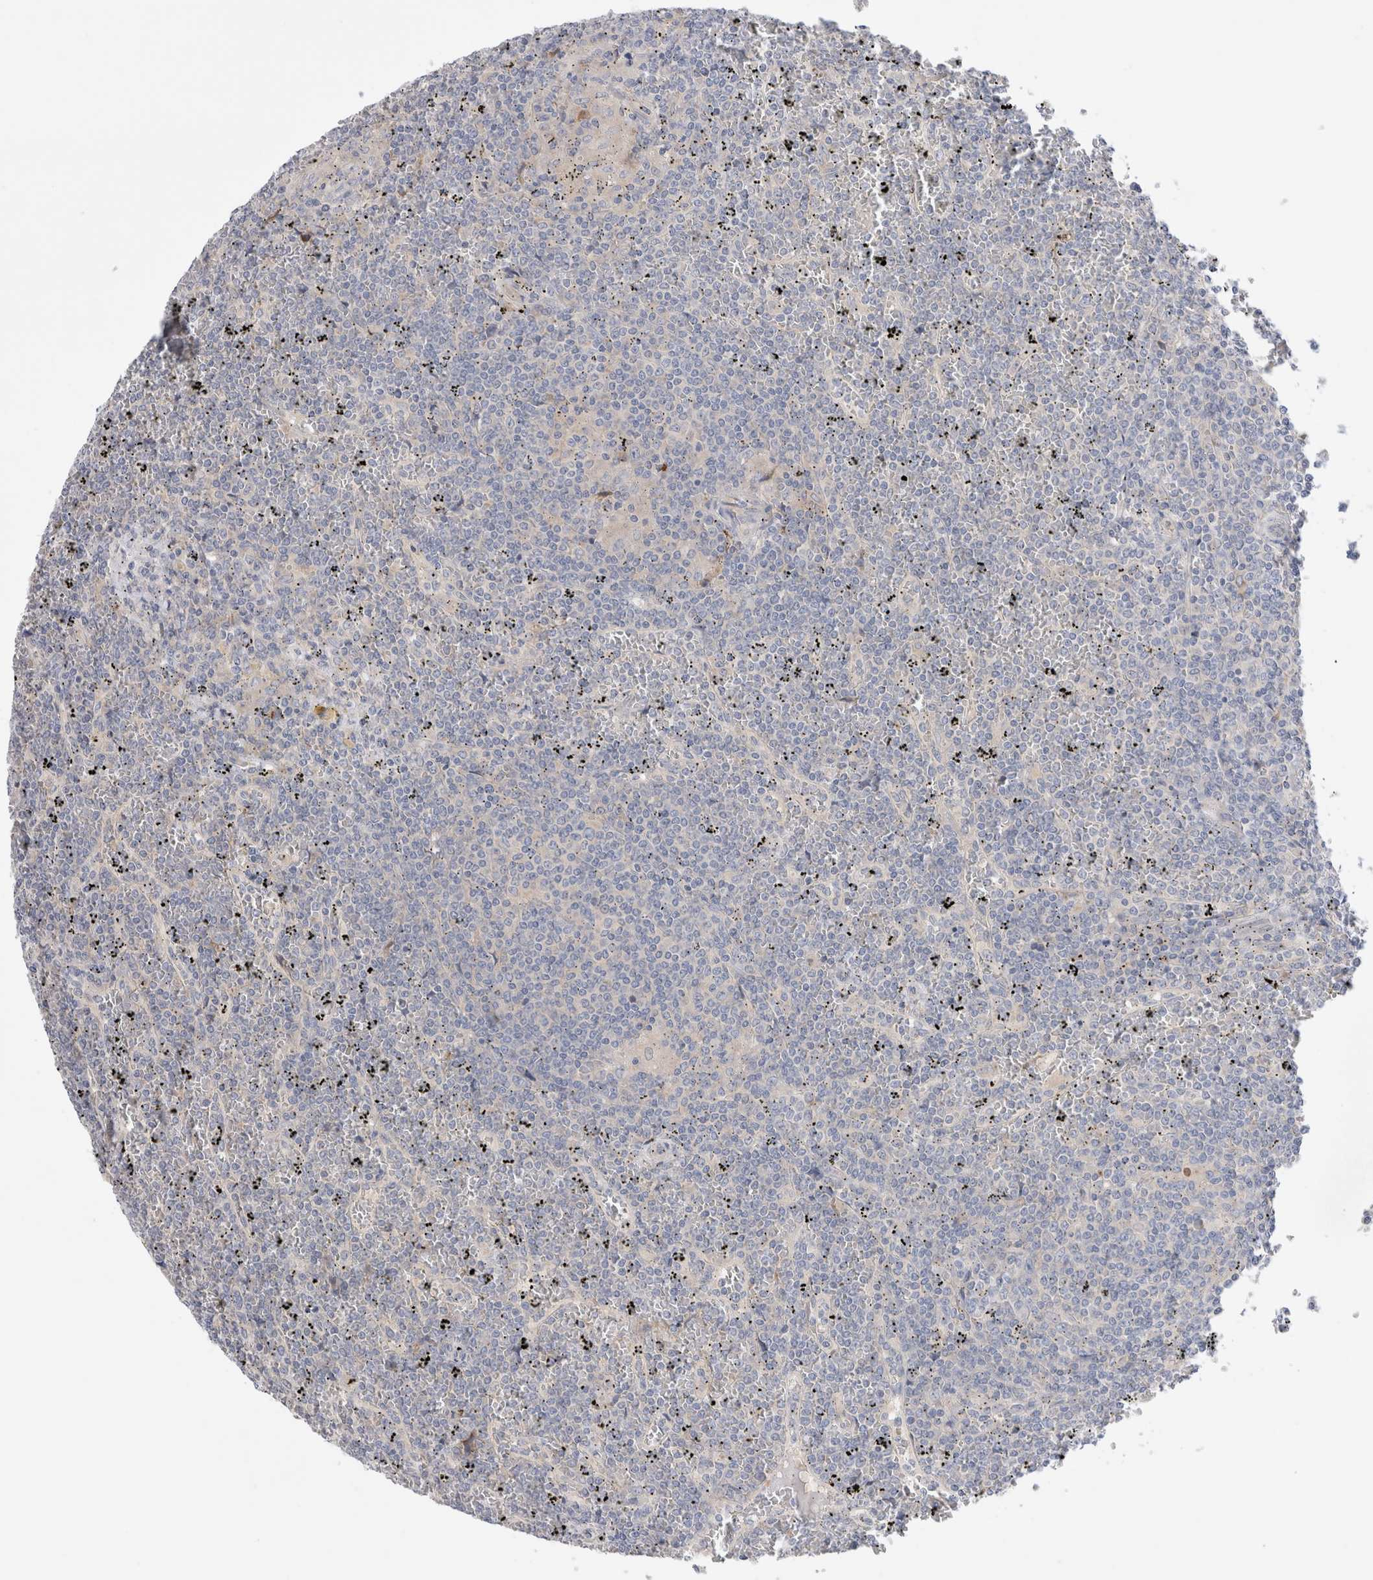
{"staining": {"intensity": "negative", "quantity": "none", "location": "none"}, "tissue": "lymphoma", "cell_type": "Tumor cells", "image_type": "cancer", "snomed": [{"axis": "morphology", "description": "Malignant lymphoma, non-Hodgkin's type, Low grade"}, {"axis": "topography", "description": "Spleen"}], "caption": "The IHC histopathology image has no significant expression in tumor cells of malignant lymphoma, non-Hodgkin's type (low-grade) tissue.", "gene": "RBM12B", "patient": {"sex": "female", "age": 19}}